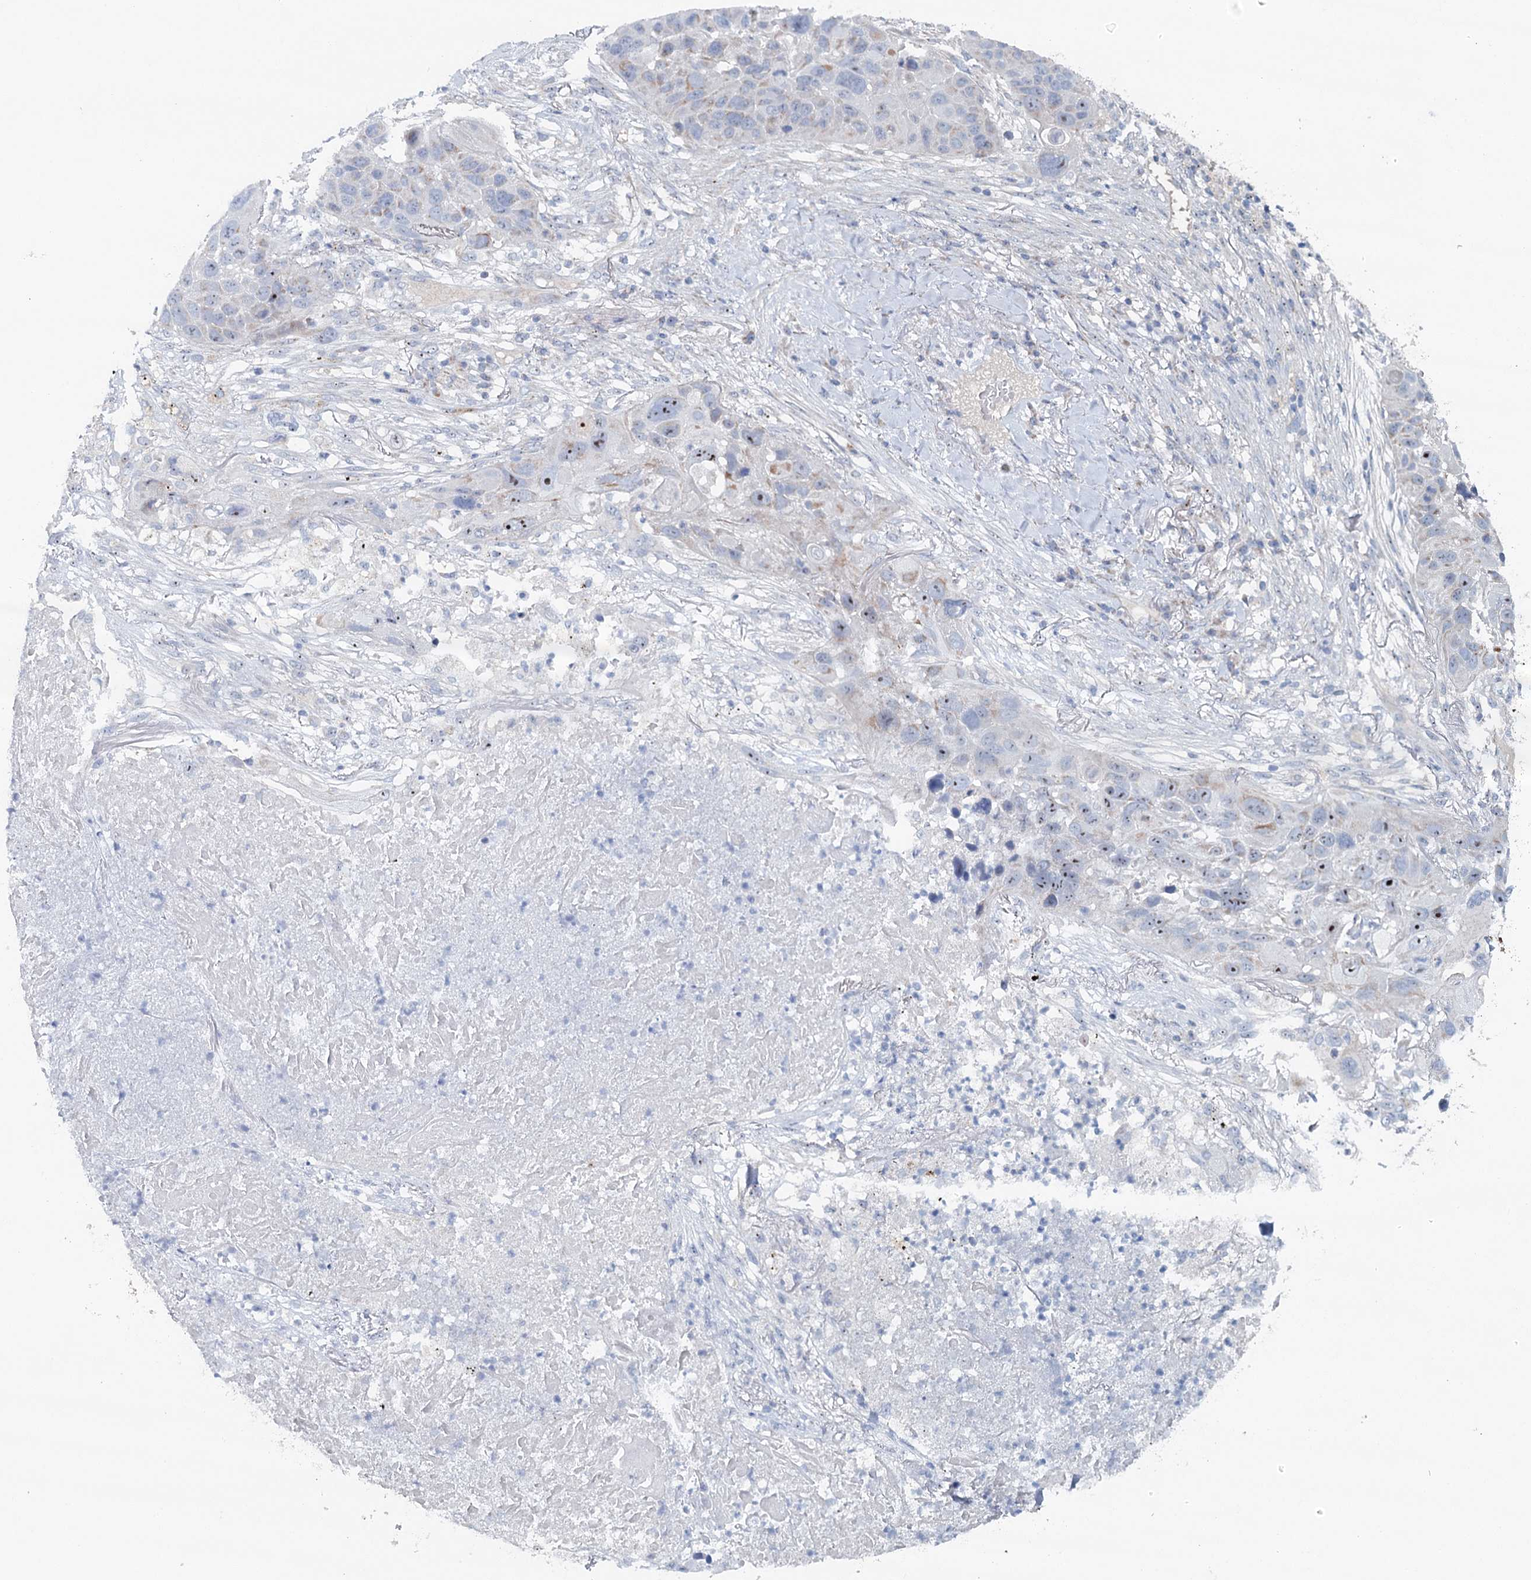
{"staining": {"intensity": "weak", "quantity": "<25%", "location": "cytoplasmic/membranous,nuclear"}, "tissue": "lung cancer", "cell_type": "Tumor cells", "image_type": "cancer", "snomed": [{"axis": "morphology", "description": "Squamous cell carcinoma, NOS"}, {"axis": "topography", "description": "Lung"}], "caption": "A high-resolution photomicrograph shows immunohistochemistry staining of lung cancer (squamous cell carcinoma), which displays no significant staining in tumor cells. The staining is performed using DAB brown chromogen with nuclei counter-stained in using hematoxylin.", "gene": "RBM43", "patient": {"sex": "male", "age": 57}}